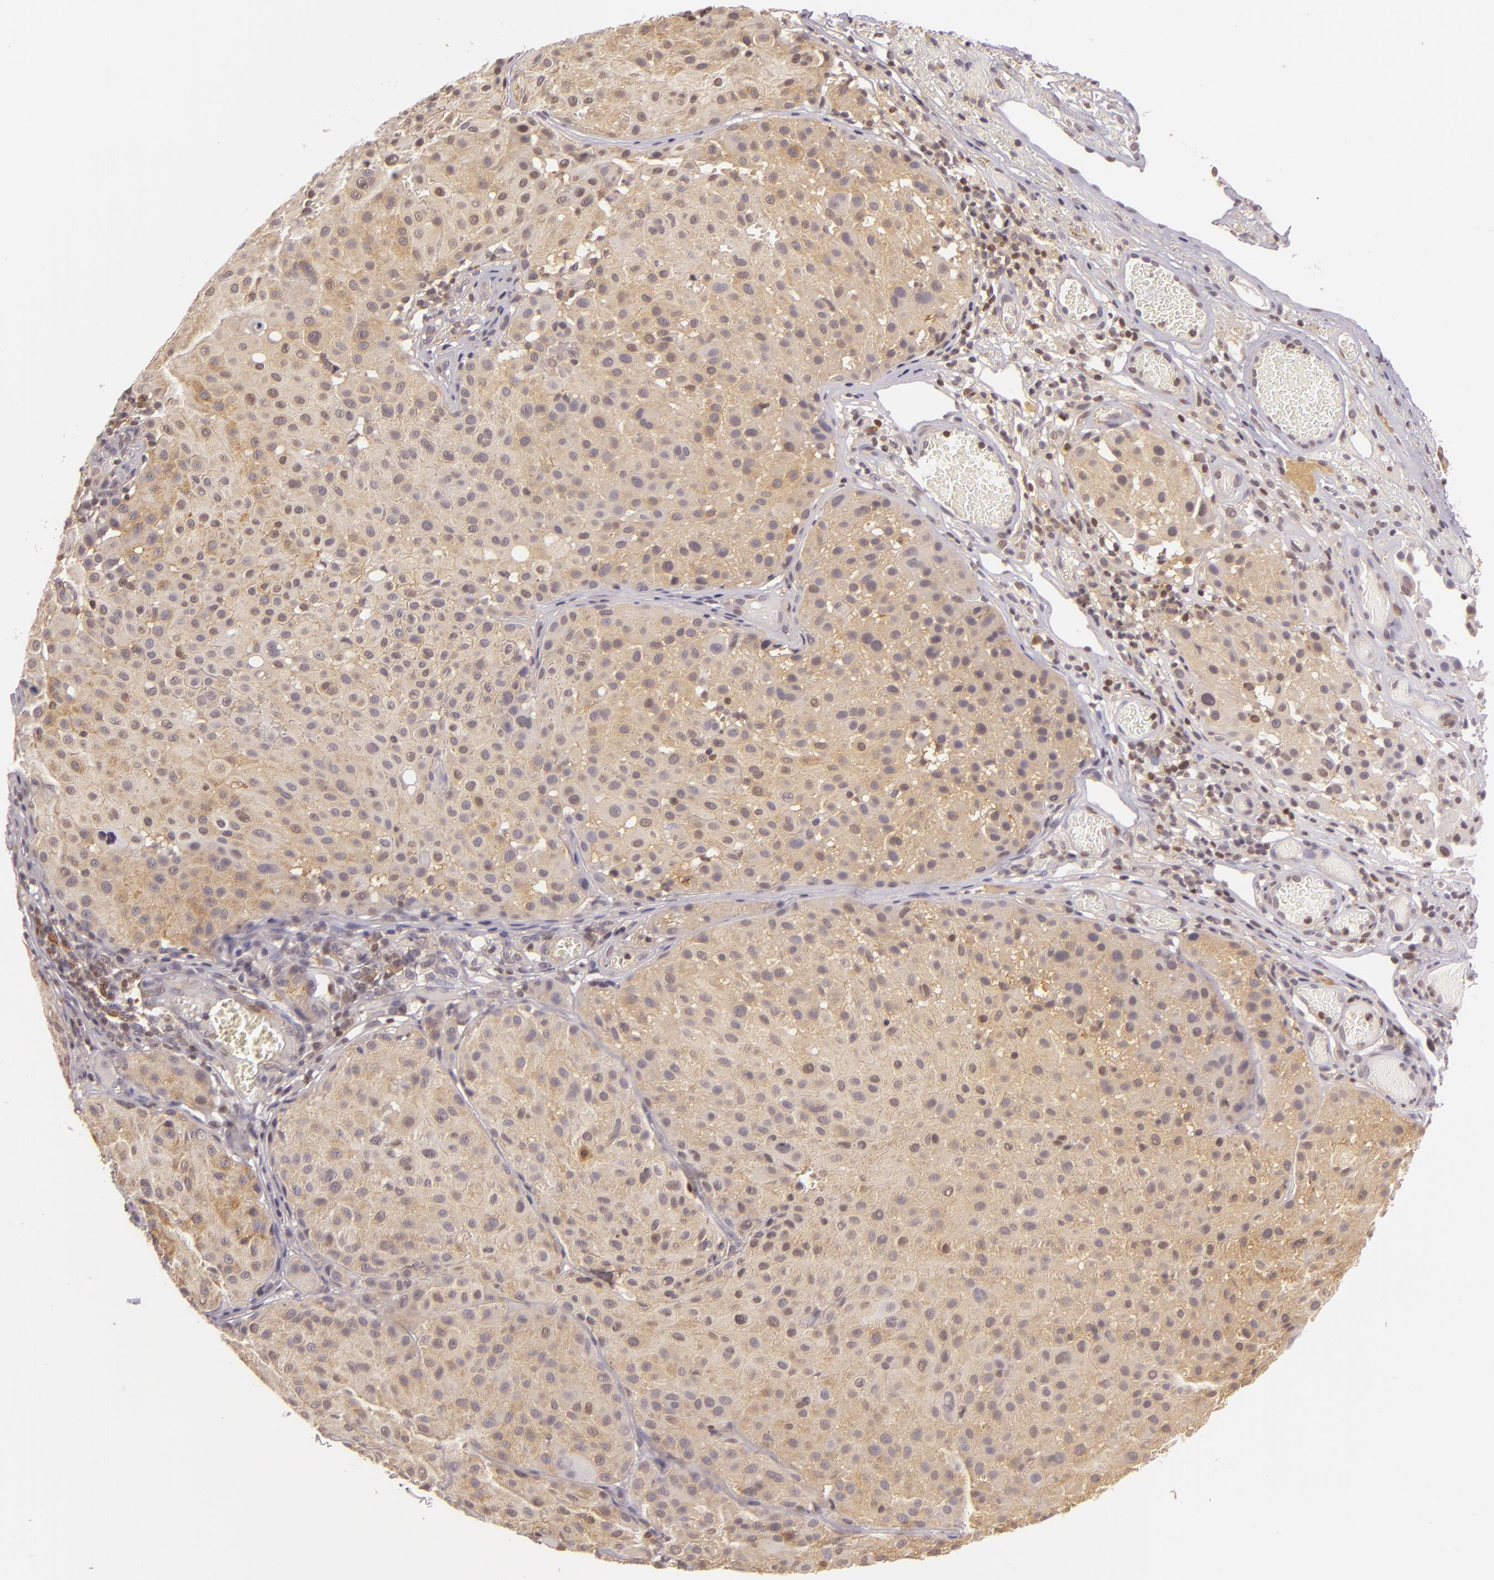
{"staining": {"intensity": "weak", "quantity": ">75%", "location": "cytoplasmic/membranous"}, "tissue": "melanoma", "cell_type": "Tumor cells", "image_type": "cancer", "snomed": [{"axis": "morphology", "description": "Malignant melanoma, NOS"}, {"axis": "topography", "description": "Skin"}], "caption": "The micrograph exhibits immunohistochemical staining of malignant melanoma. There is weak cytoplasmic/membranous staining is present in about >75% of tumor cells.", "gene": "IMPDH1", "patient": {"sex": "male", "age": 36}}